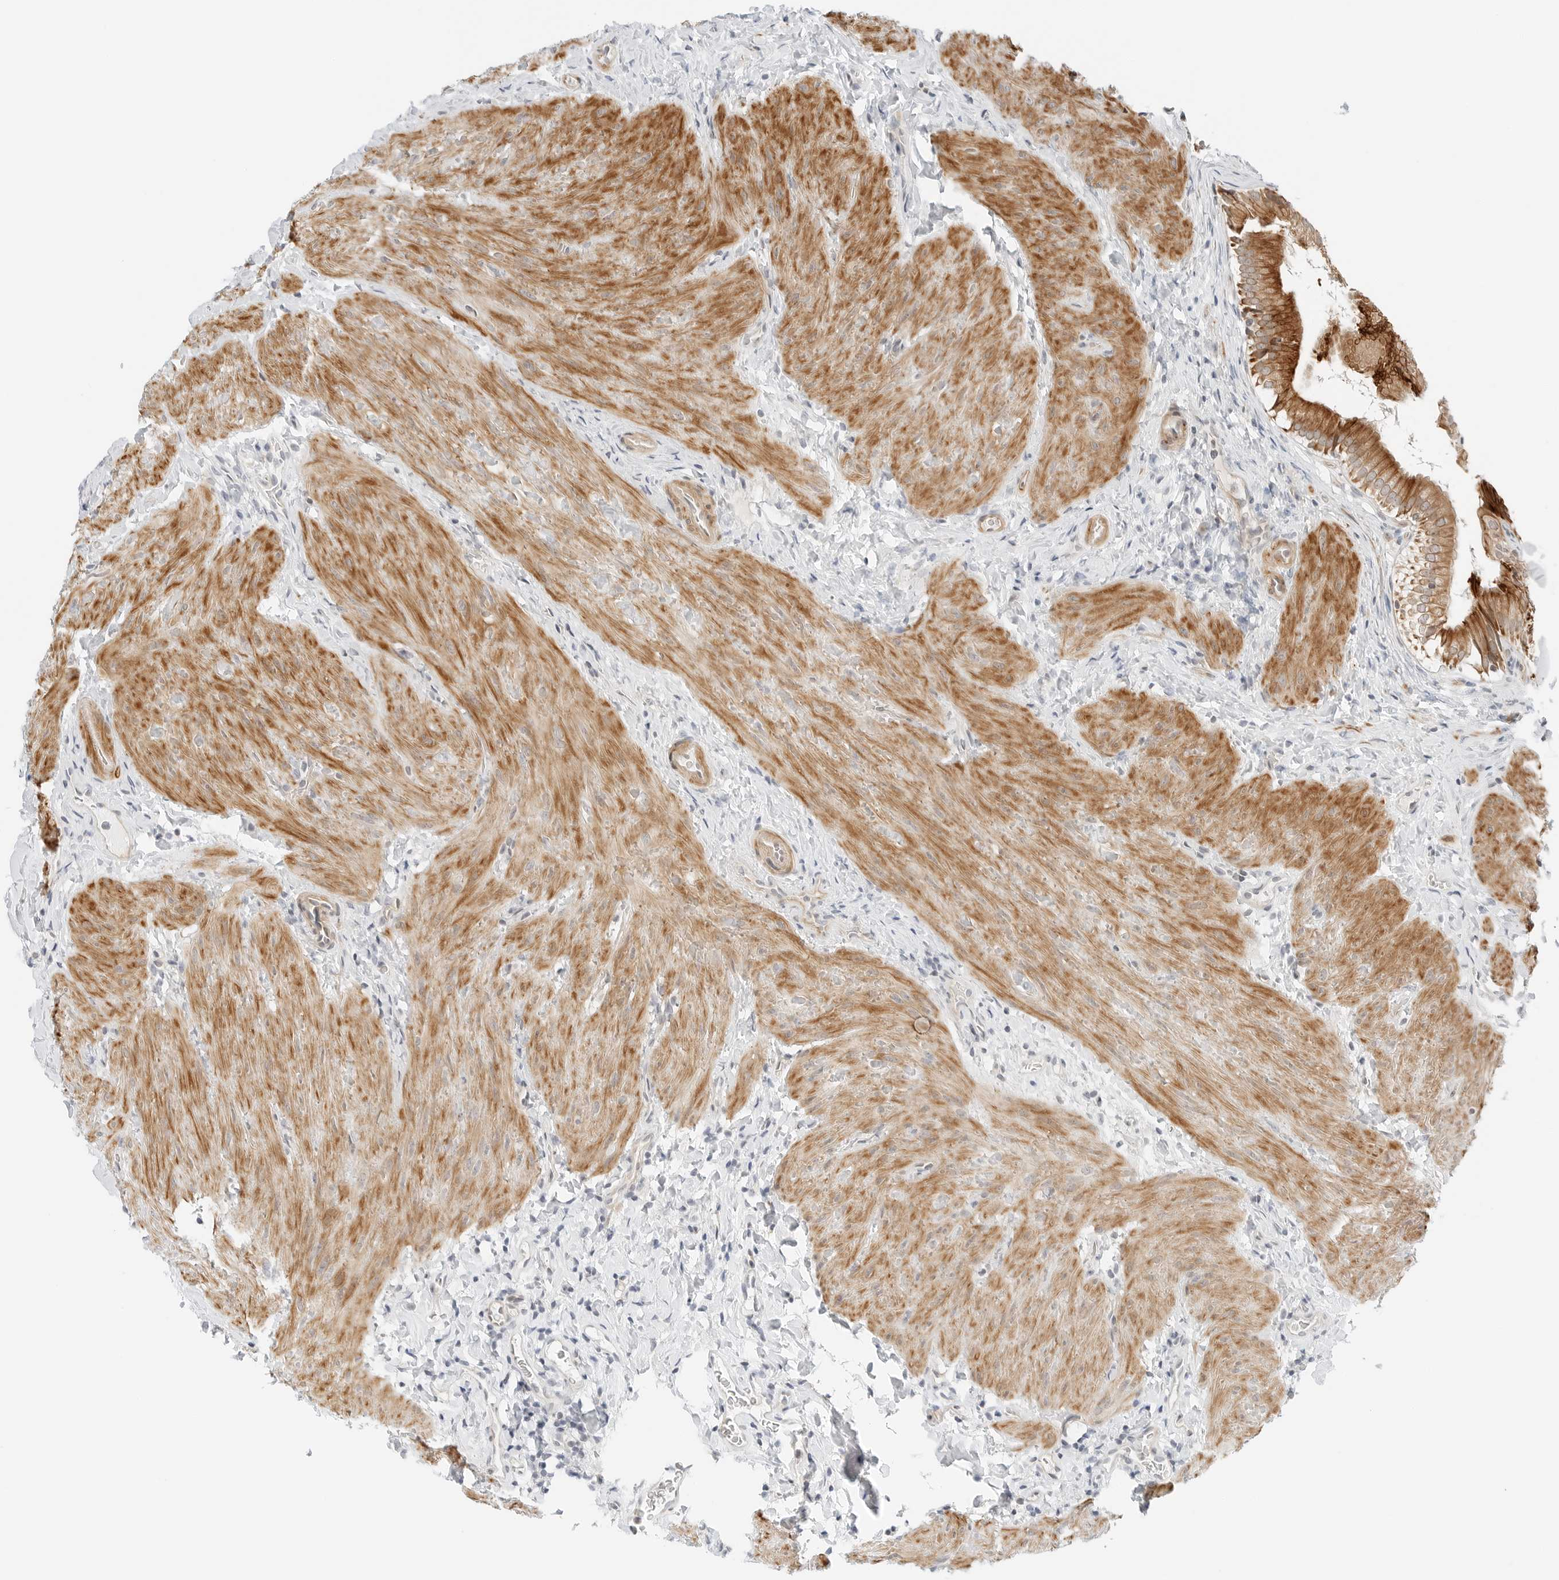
{"staining": {"intensity": "strong", "quantity": "25%-75%", "location": "cytoplasmic/membranous"}, "tissue": "gallbladder", "cell_type": "Glandular cells", "image_type": "normal", "snomed": [{"axis": "morphology", "description": "Normal tissue, NOS"}, {"axis": "topography", "description": "Gallbladder"}], "caption": "DAB immunohistochemical staining of normal gallbladder shows strong cytoplasmic/membranous protein positivity in about 25%-75% of glandular cells. (Brightfield microscopy of DAB IHC at high magnification).", "gene": "IQCC", "patient": {"sex": "female", "age": 30}}